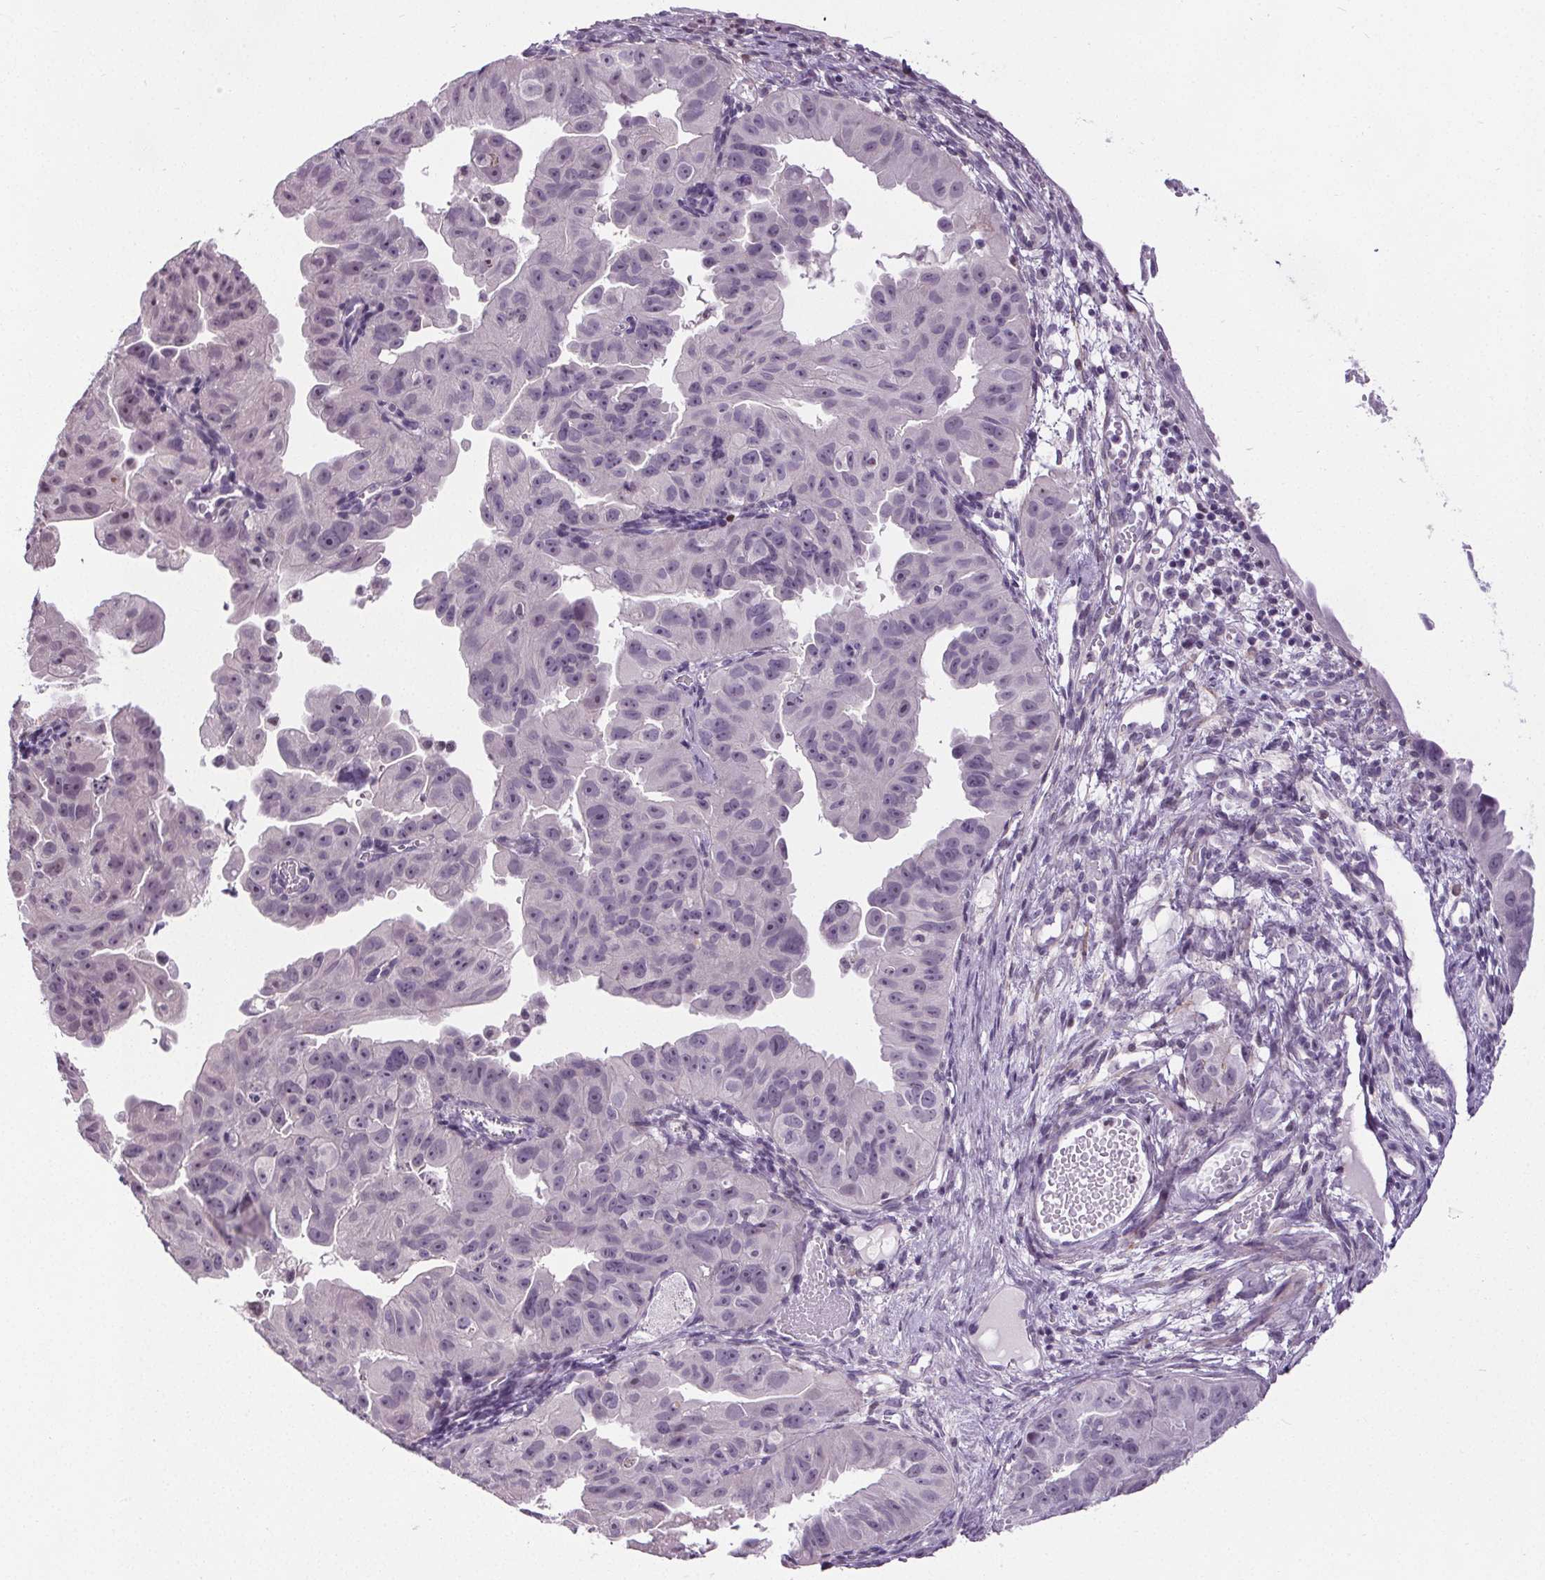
{"staining": {"intensity": "negative", "quantity": "none", "location": "none"}, "tissue": "ovarian cancer", "cell_type": "Tumor cells", "image_type": "cancer", "snomed": [{"axis": "morphology", "description": "Carcinoma, endometroid"}, {"axis": "topography", "description": "Ovary"}], "caption": "Immunohistochemical staining of human ovarian endometroid carcinoma exhibits no significant expression in tumor cells.", "gene": "TMEM240", "patient": {"sex": "female", "age": 85}}